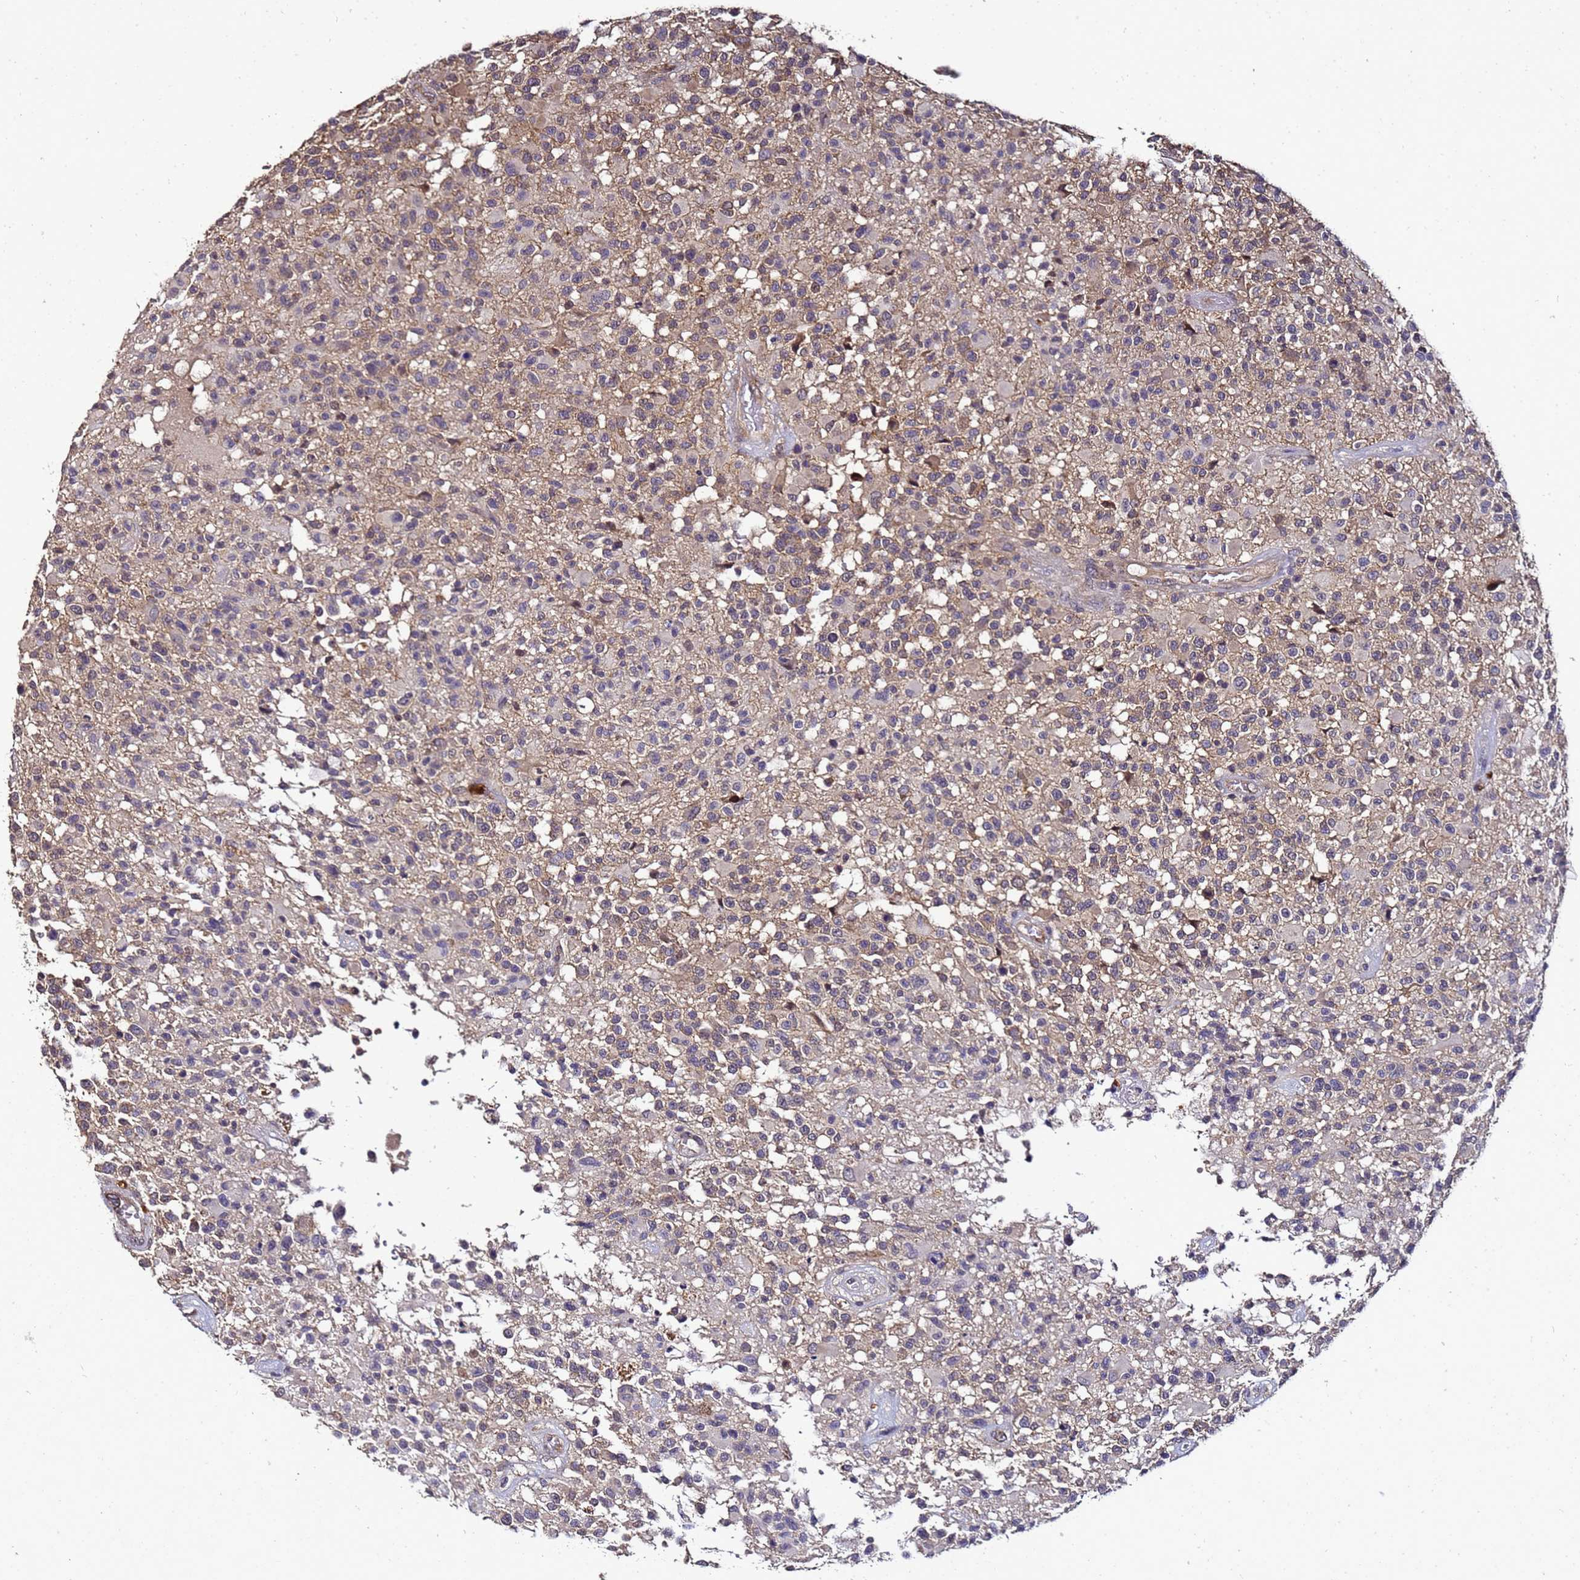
{"staining": {"intensity": "weak", "quantity": "25%-75%", "location": "cytoplasmic/membranous"}, "tissue": "glioma", "cell_type": "Tumor cells", "image_type": "cancer", "snomed": [{"axis": "morphology", "description": "Glioma, malignant, High grade"}, {"axis": "morphology", "description": "Glioblastoma, NOS"}, {"axis": "topography", "description": "Brain"}], "caption": "A photomicrograph of human malignant high-grade glioma stained for a protein shows weak cytoplasmic/membranous brown staining in tumor cells. (DAB (3,3'-diaminobenzidine) = brown stain, brightfield microscopy at high magnification).", "gene": "ANKRD17", "patient": {"sex": "male", "age": 60}}